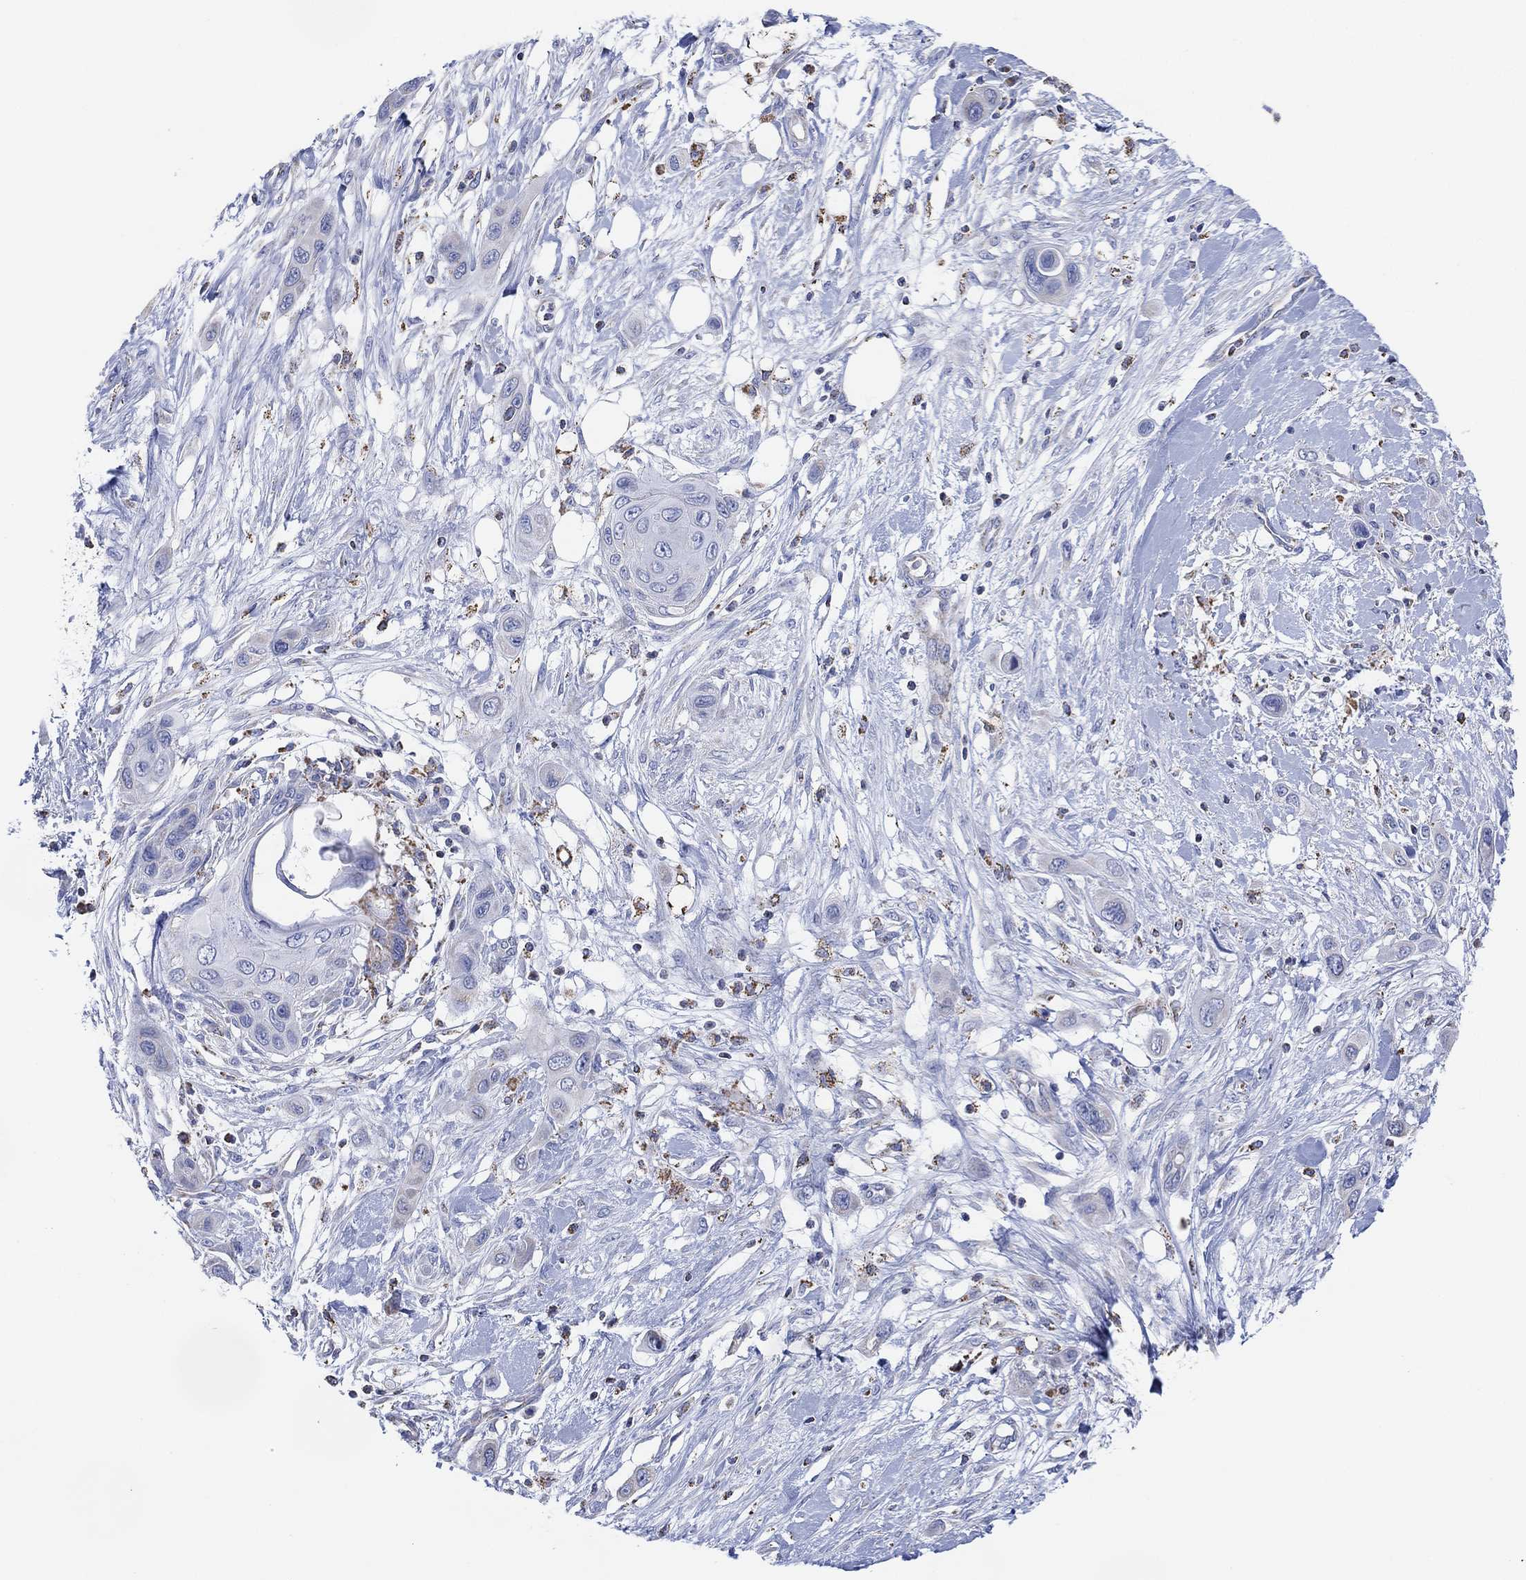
{"staining": {"intensity": "negative", "quantity": "none", "location": "none"}, "tissue": "skin cancer", "cell_type": "Tumor cells", "image_type": "cancer", "snomed": [{"axis": "morphology", "description": "Squamous cell carcinoma, NOS"}, {"axis": "topography", "description": "Skin"}], "caption": "DAB immunohistochemical staining of skin cancer displays no significant staining in tumor cells.", "gene": "CFTR", "patient": {"sex": "male", "age": 79}}